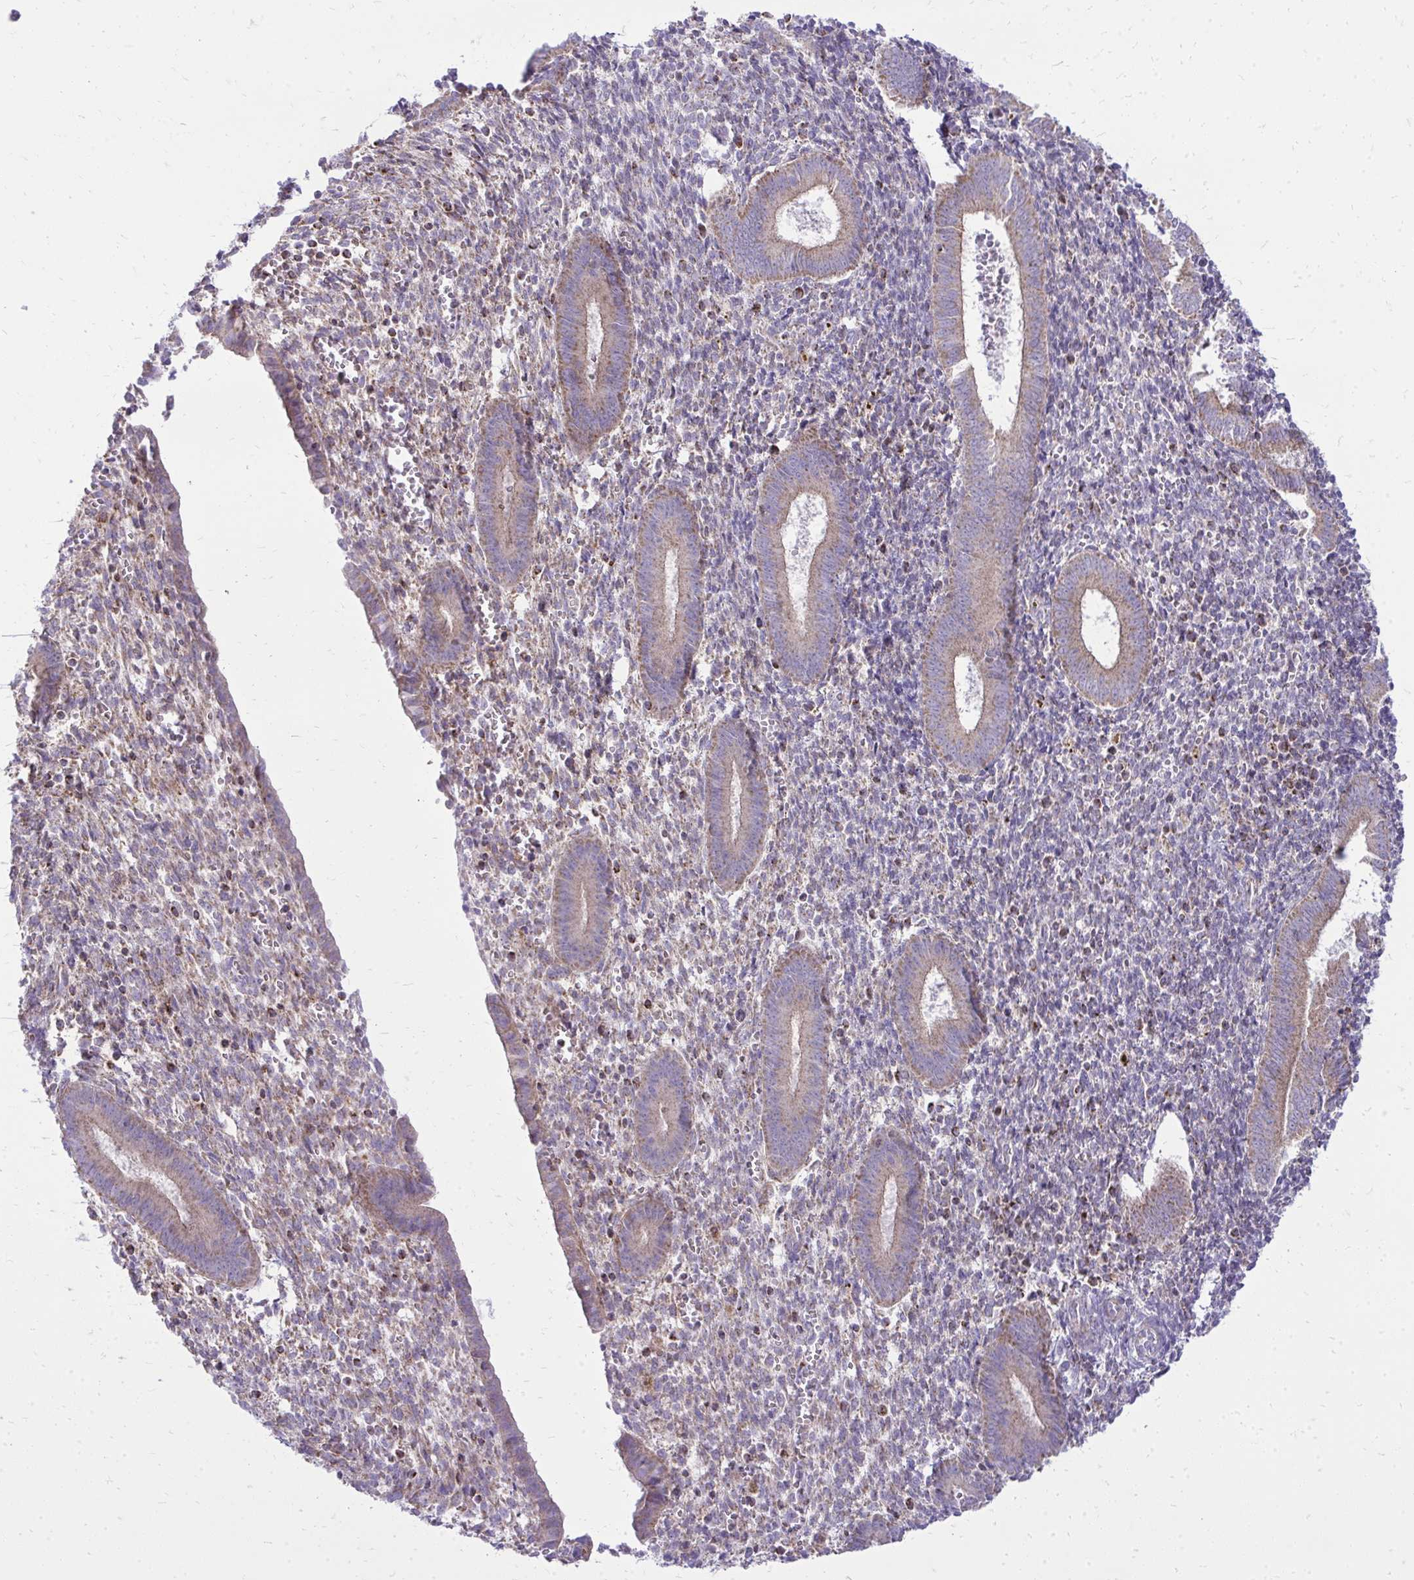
{"staining": {"intensity": "weak", "quantity": "<25%", "location": "cytoplasmic/membranous"}, "tissue": "endometrium", "cell_type": "Cells in endometrial stroma", "image_type": "normal", "snomed": [{"axis": "morphology", "description": "Normal tissue, NOS"}, {"axis": "topography", "description": "Endometrium"}], "caption": "Immunohistochemical staining of unremarkable human endometrium demonstrates no significant positivity in cells in endometrial stroma. (DAB (3,3'-diaminobenzidine) immunohistochemistry (IHC), high magnification).", "gene": "SPTBN2", "patient": {"sex": "female", "age": 25}}